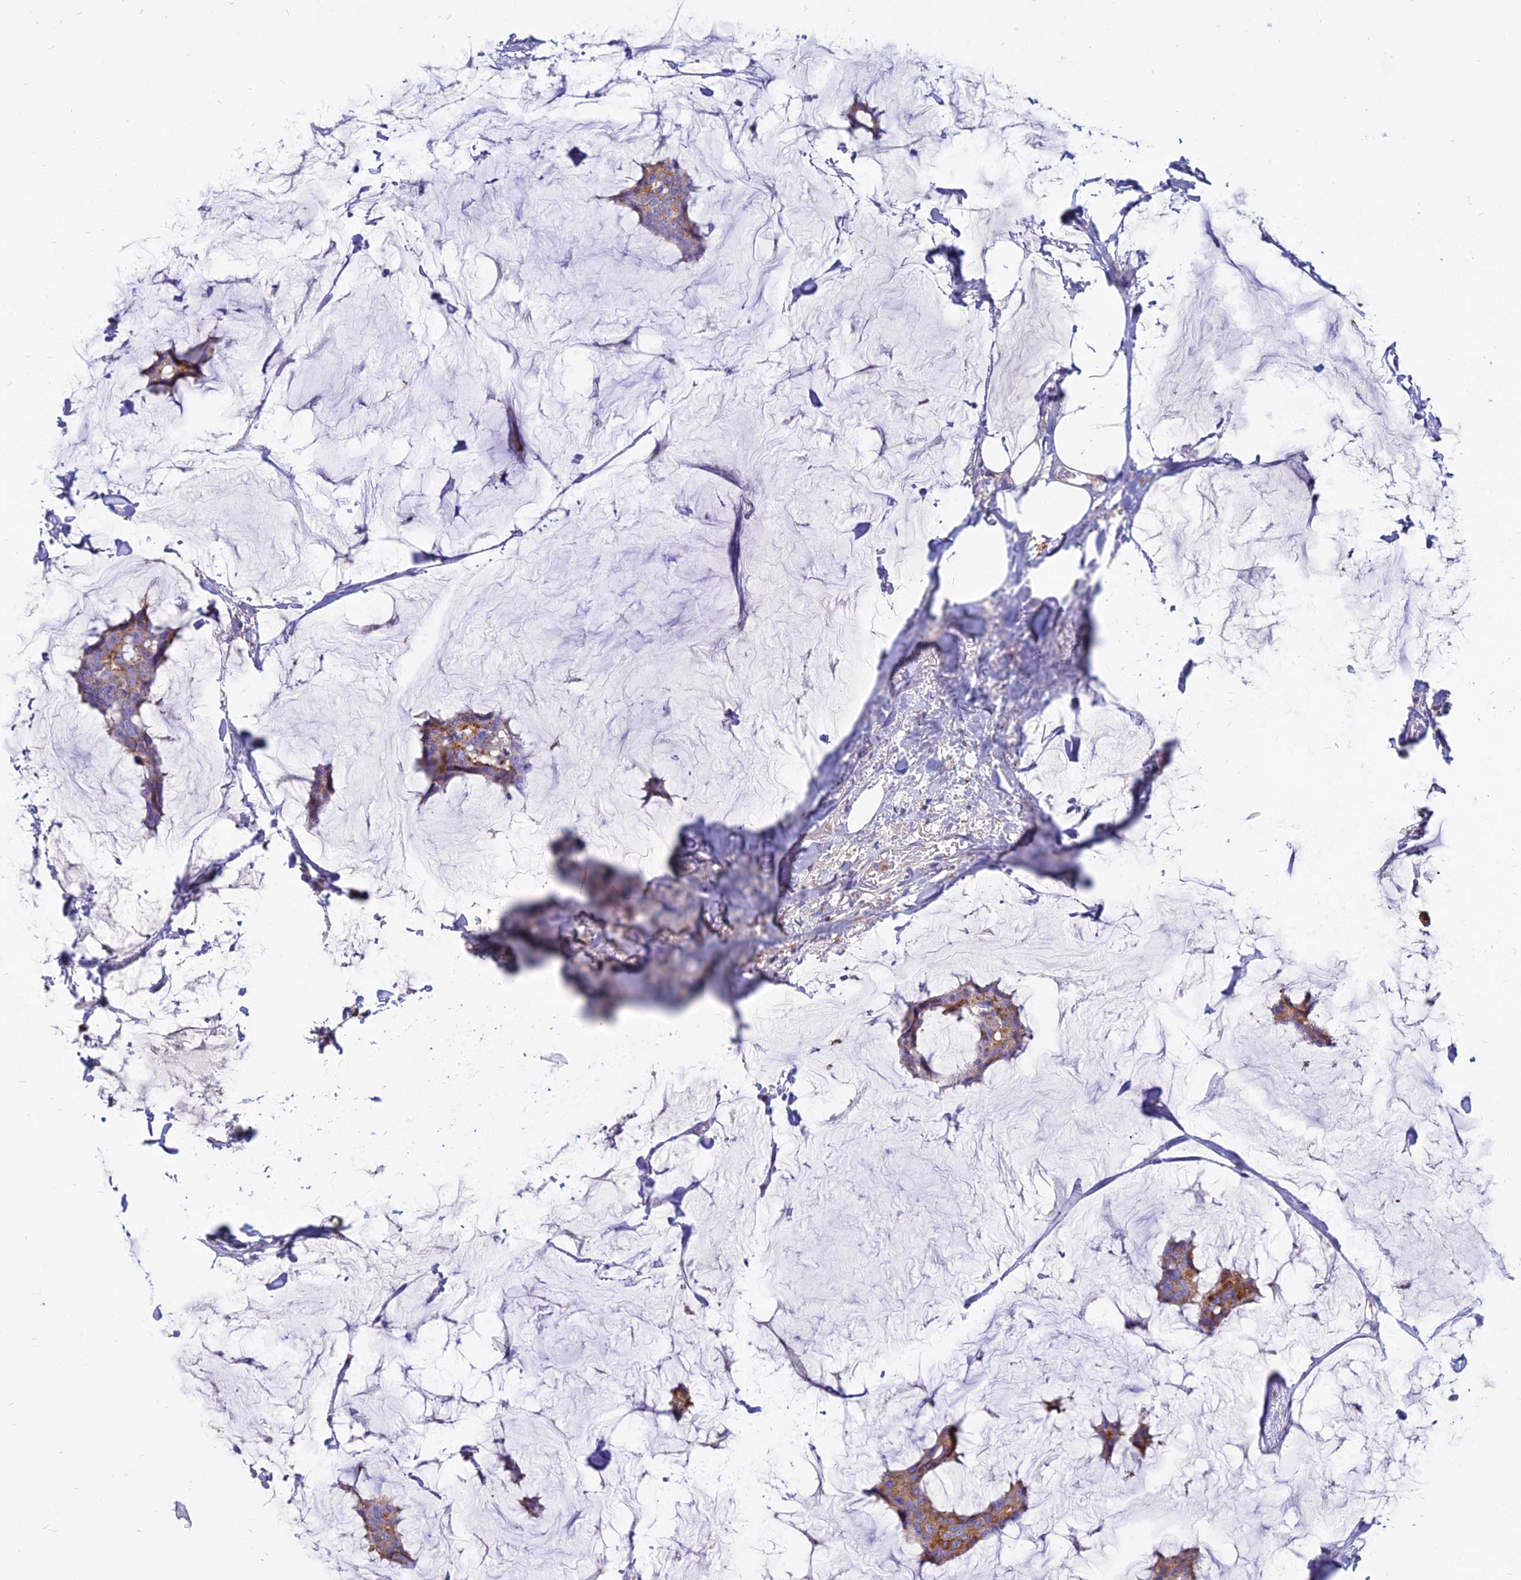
{"staining": {"intensity": "weak", "quantity": ">75%", "location": "cytoplasmic/membranous"}, "tissue": "breast cancer", "cell_type": "Tumor cells", "image_type": "cancer", "snomed": [{"axis": "morphology", "description": "Duct carcinoma"}, {"axis": "topography", "description": "Breast"}], "caption": "Weak cytoplasmic/membranous expression for a protein is appreciated in about >75% of tumor cells of intraductal carcinoma (breast) using immunohistochemistry.", "gene": "AGTRAP", "patient": {"sex": "female", "age": 93}}